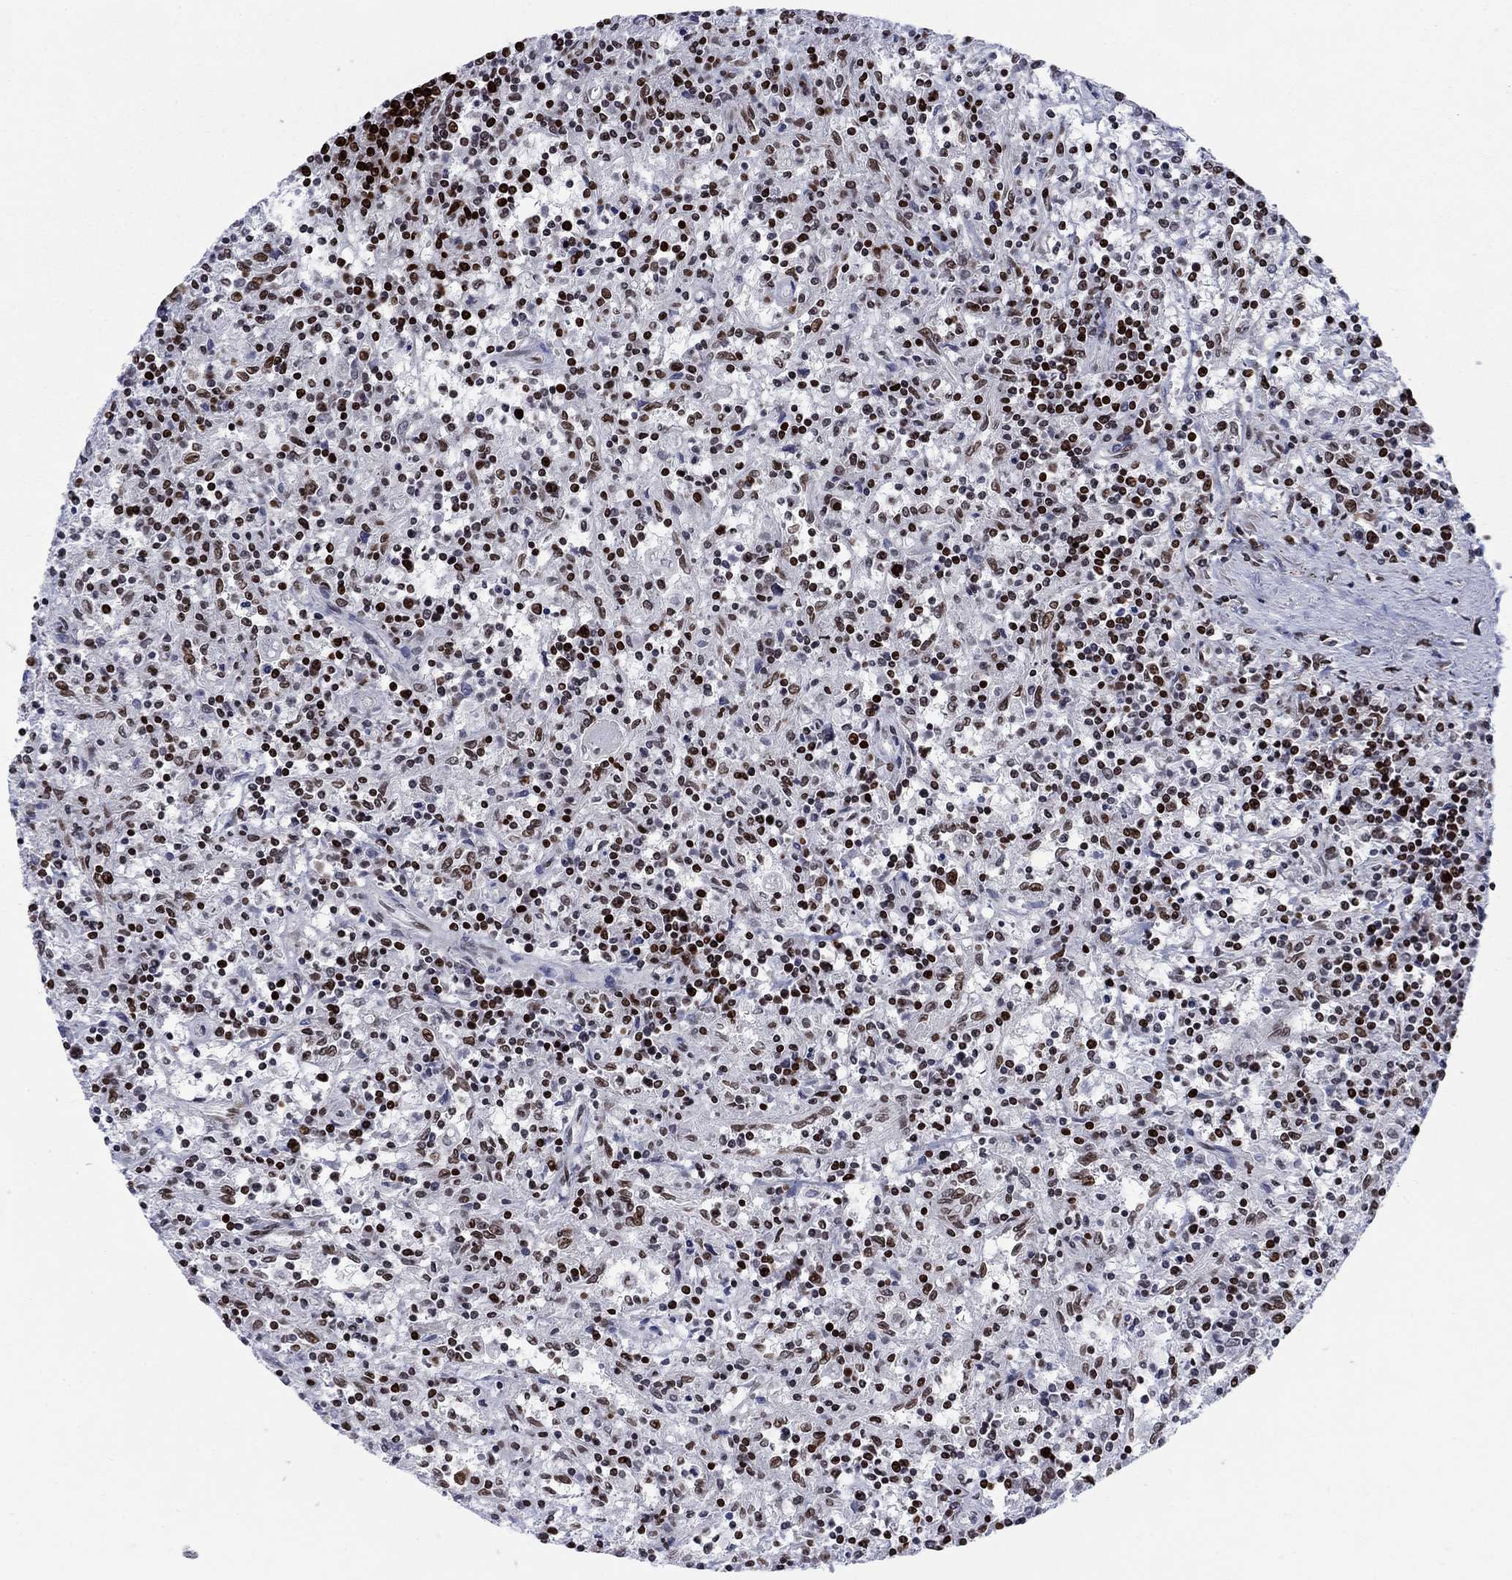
{"staining": {"intensity": "strong", "quantity": "25%-75%", "location": "nuclear"}, "tissue": "lymphoma", "cell_type": "Tumor cells", "image_type": "cancer", "snomed": [{"axis": "morphology", "description": "Malignant lymphoma, non-Hodgkin's type, Low grade"}, {"axis": "topography", "description": "Spleen"}], "caption": "Strong nuclear protein positivity is identified in about 25%-75% of tumor cells in low-grade malignant lymphoma, non-Hodgkin's type.", "gene": "HMGA1", "patient": {"sex": "male", "age": 62}}